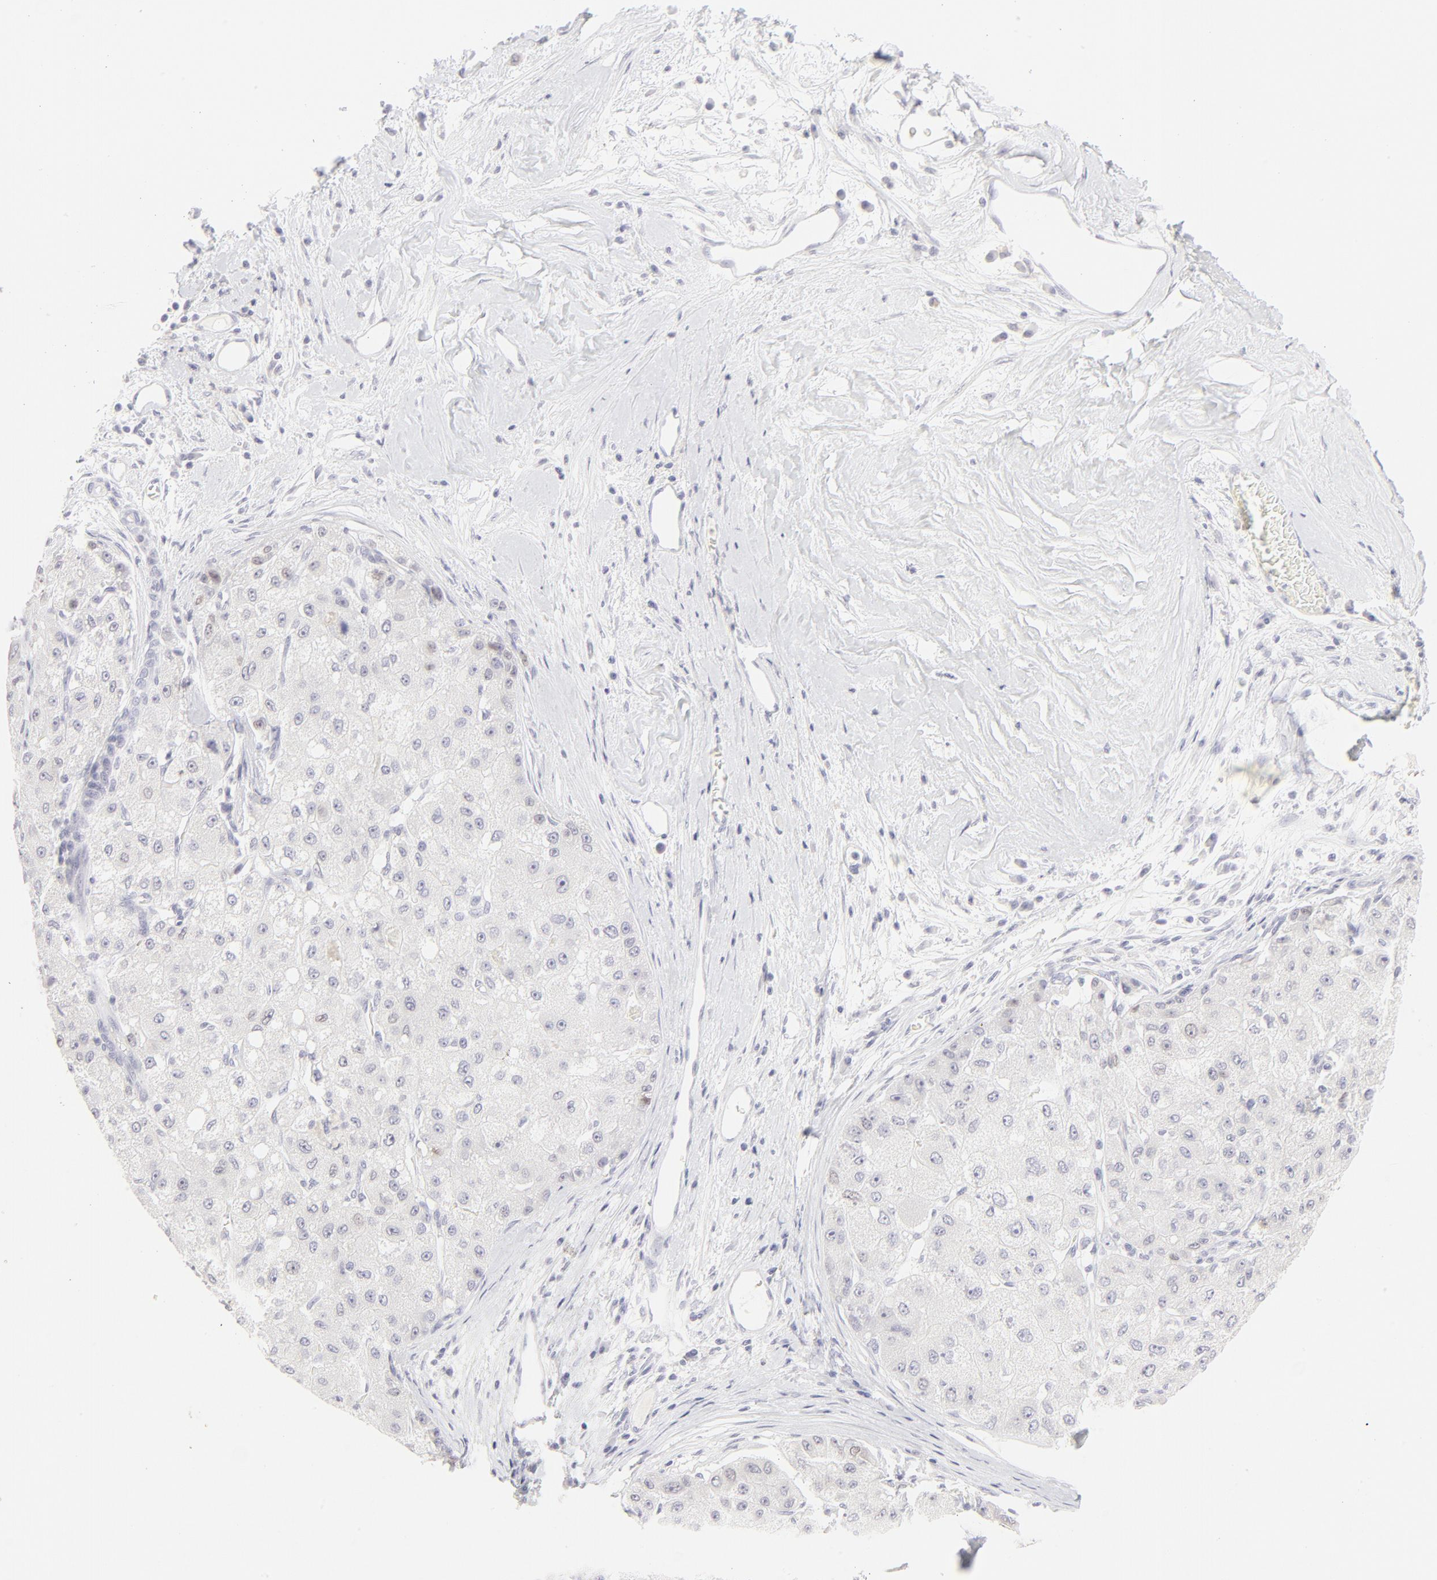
{"staining": {"intensity": "moderate", "quantity": "<25%", "location": "nuclear"}, "tissue": "liver cancer", "cell_type": "Tumor cells", "image_type": "cancer", "snomed": [{"axis": "morphology", "description": "Carcinoma, Hepatocellular, NOS"}, {"axis": "topography", "description": "Liver"}], "caption": "Brown immunohistochemical staining in human liver cancer (hepatocellular carcinoma) reveals moderate nuclear staining in approximately <25% of tumor cells. Using DAB (brown) and hematoxylin (blue) stains, captured at high magnification using brightfield microscopy.", "gene": "ELF3", "patient": {"sex": "male", "age": 80}}